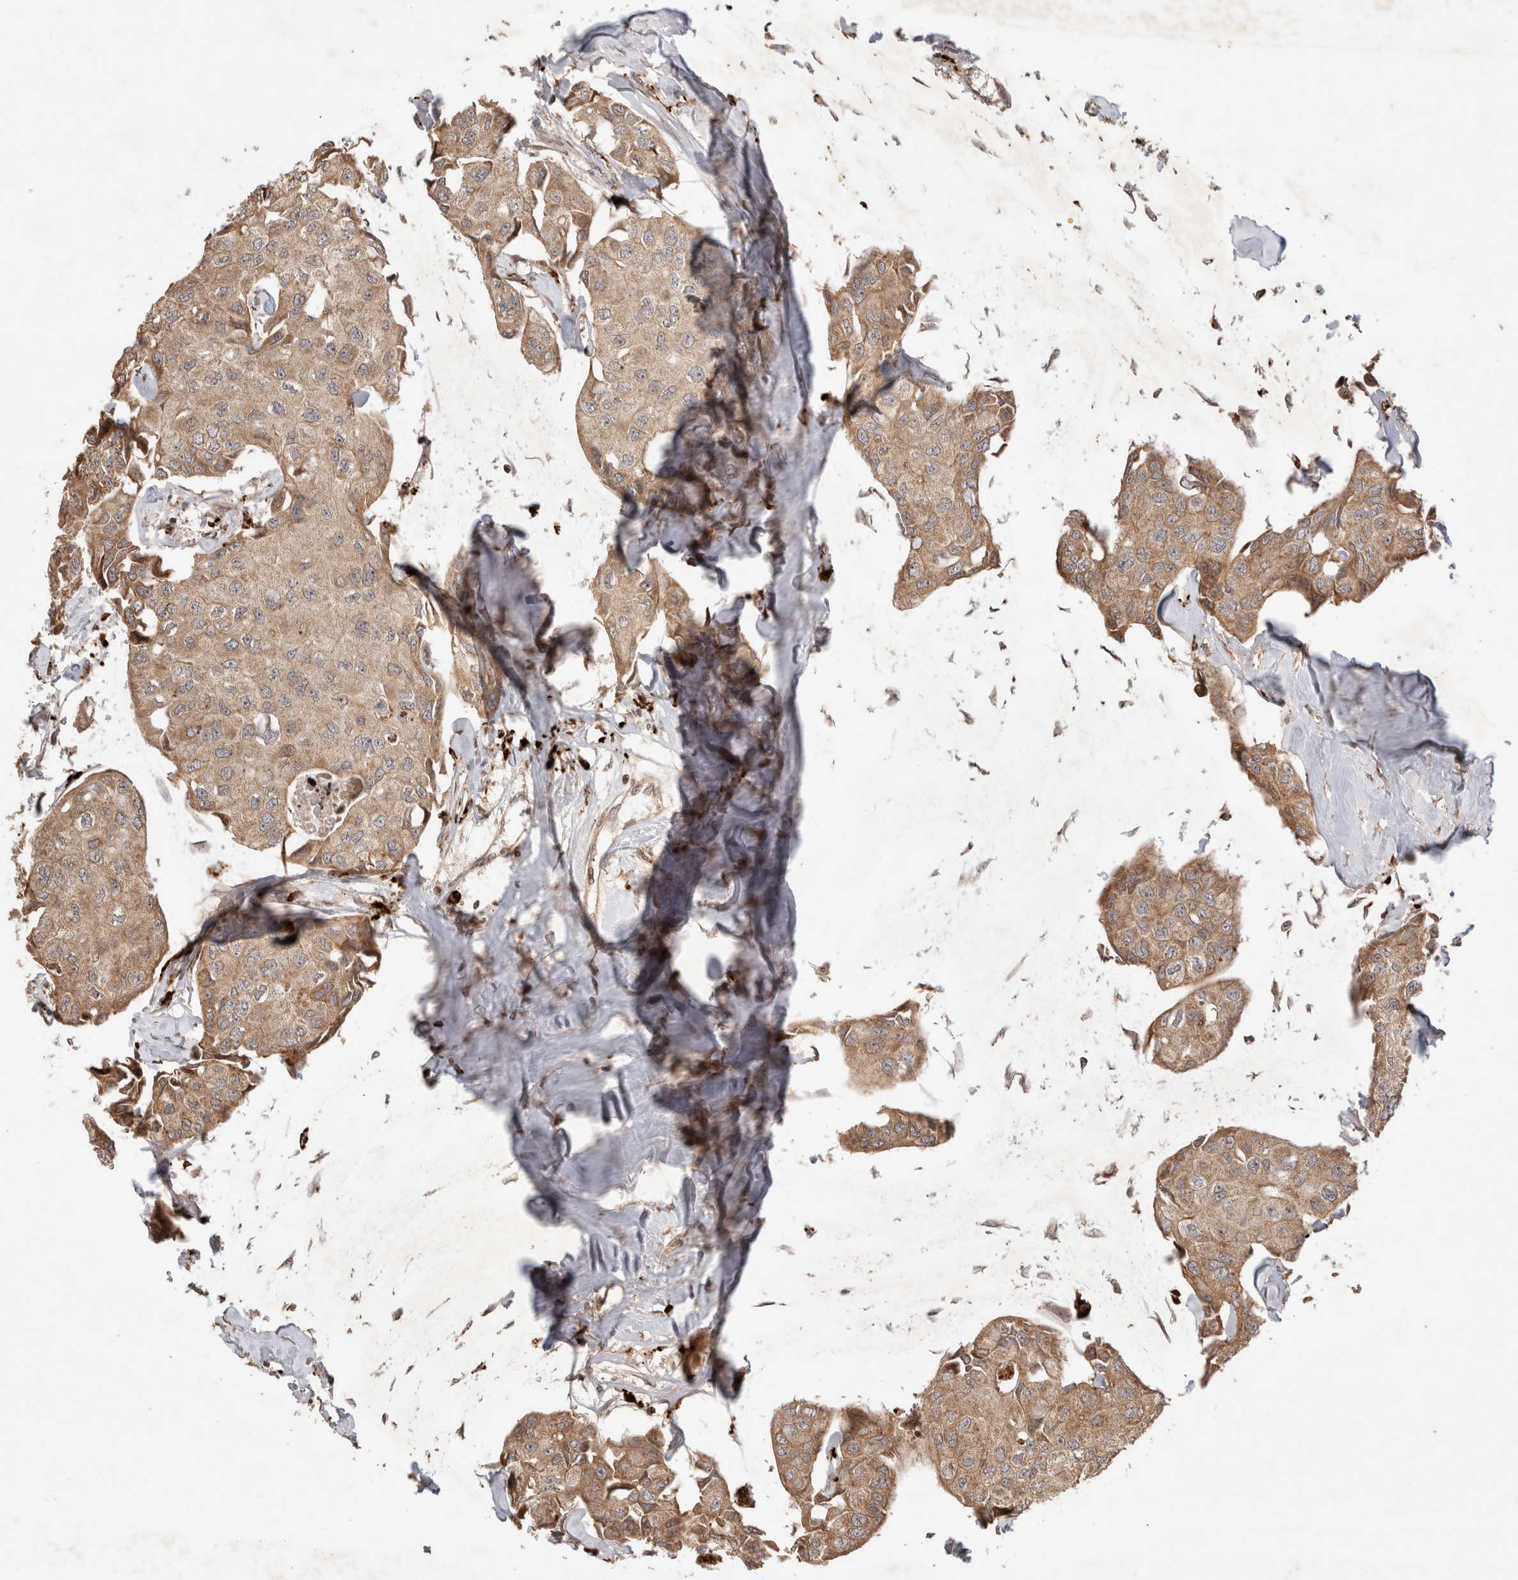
{"staining": {"intensity": "moderate", "quantity": ">75%", "location": "cytoplasmic/membranous"}, "tissue": "breast cancer", "cell_type": "Tumor cells", "image_type": "cancer", "snomed": [{"axis": "morphology", "description": "Duct carcinoma"}, {"axis": "topography", "description": "Breast"}], "caption": "A histopathology image of breast infiltrating ductal carcinoma stained for a protein demonstrates moderate cytoplasmic/membranous brown staining in tumor cells.", "gene": "FAM221A", "patient": {"sex": "female", "age": 80}}